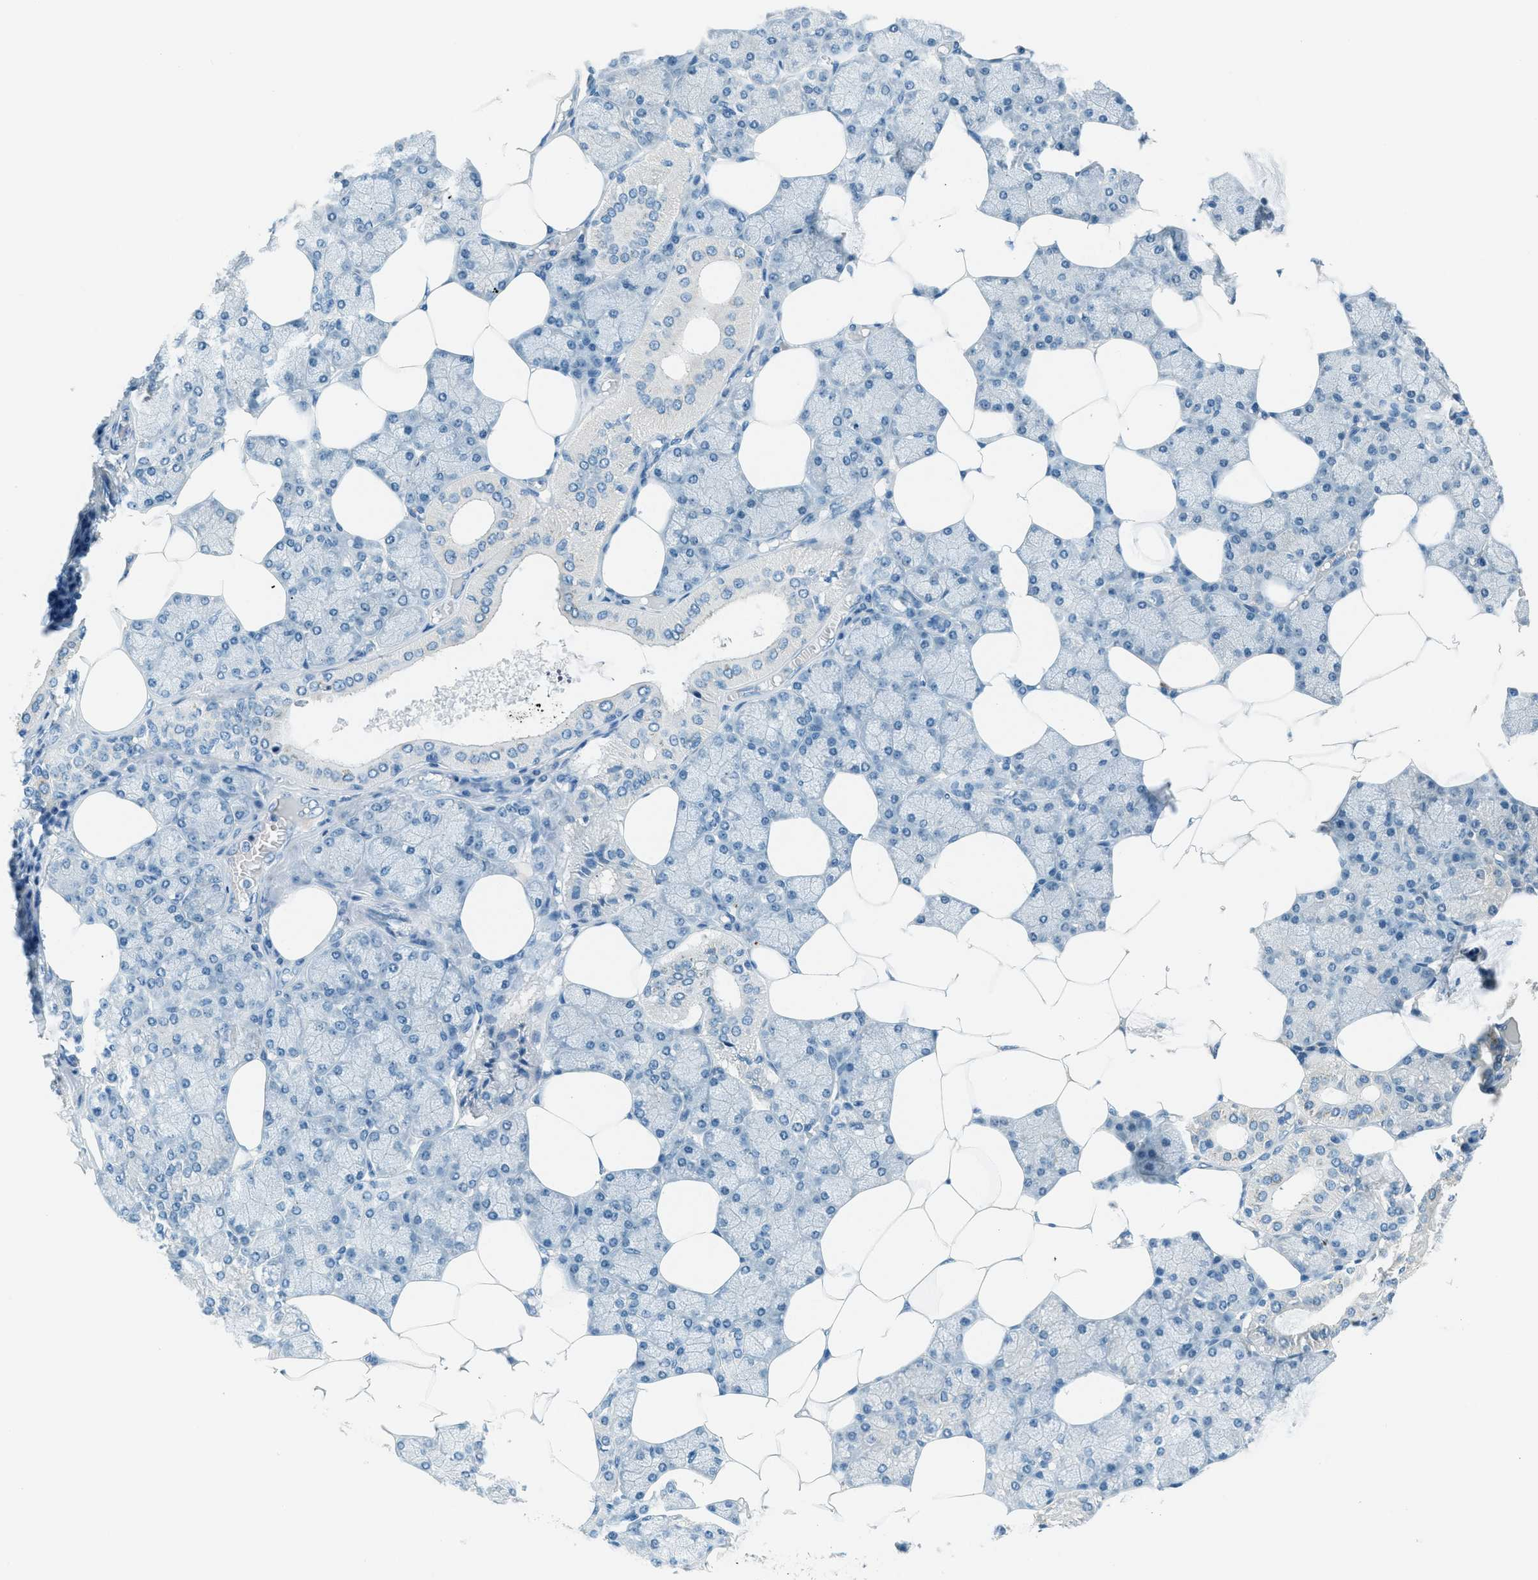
{"staining": {"intensity": "moderate", "quantity": "<25%", "location": "cytoplasmic/membranous"}, "tissue": "salivary gland", "cell_type": "Glandular cells", "image_type": "normal", "snomed": [{"axis": "morphology", "description": "Normal tissue, NOS"}, {"axis": "topography", "description": "Salivary gland"}], "caption": "An image showing moderate cytoplasmic/membranous expression in about <25% of glandular cells in benign salivary gland, as visualized by brown immunohistochemical staining.", "gene": "MSLN", "patient": {"sex": "male", "age": 62}}